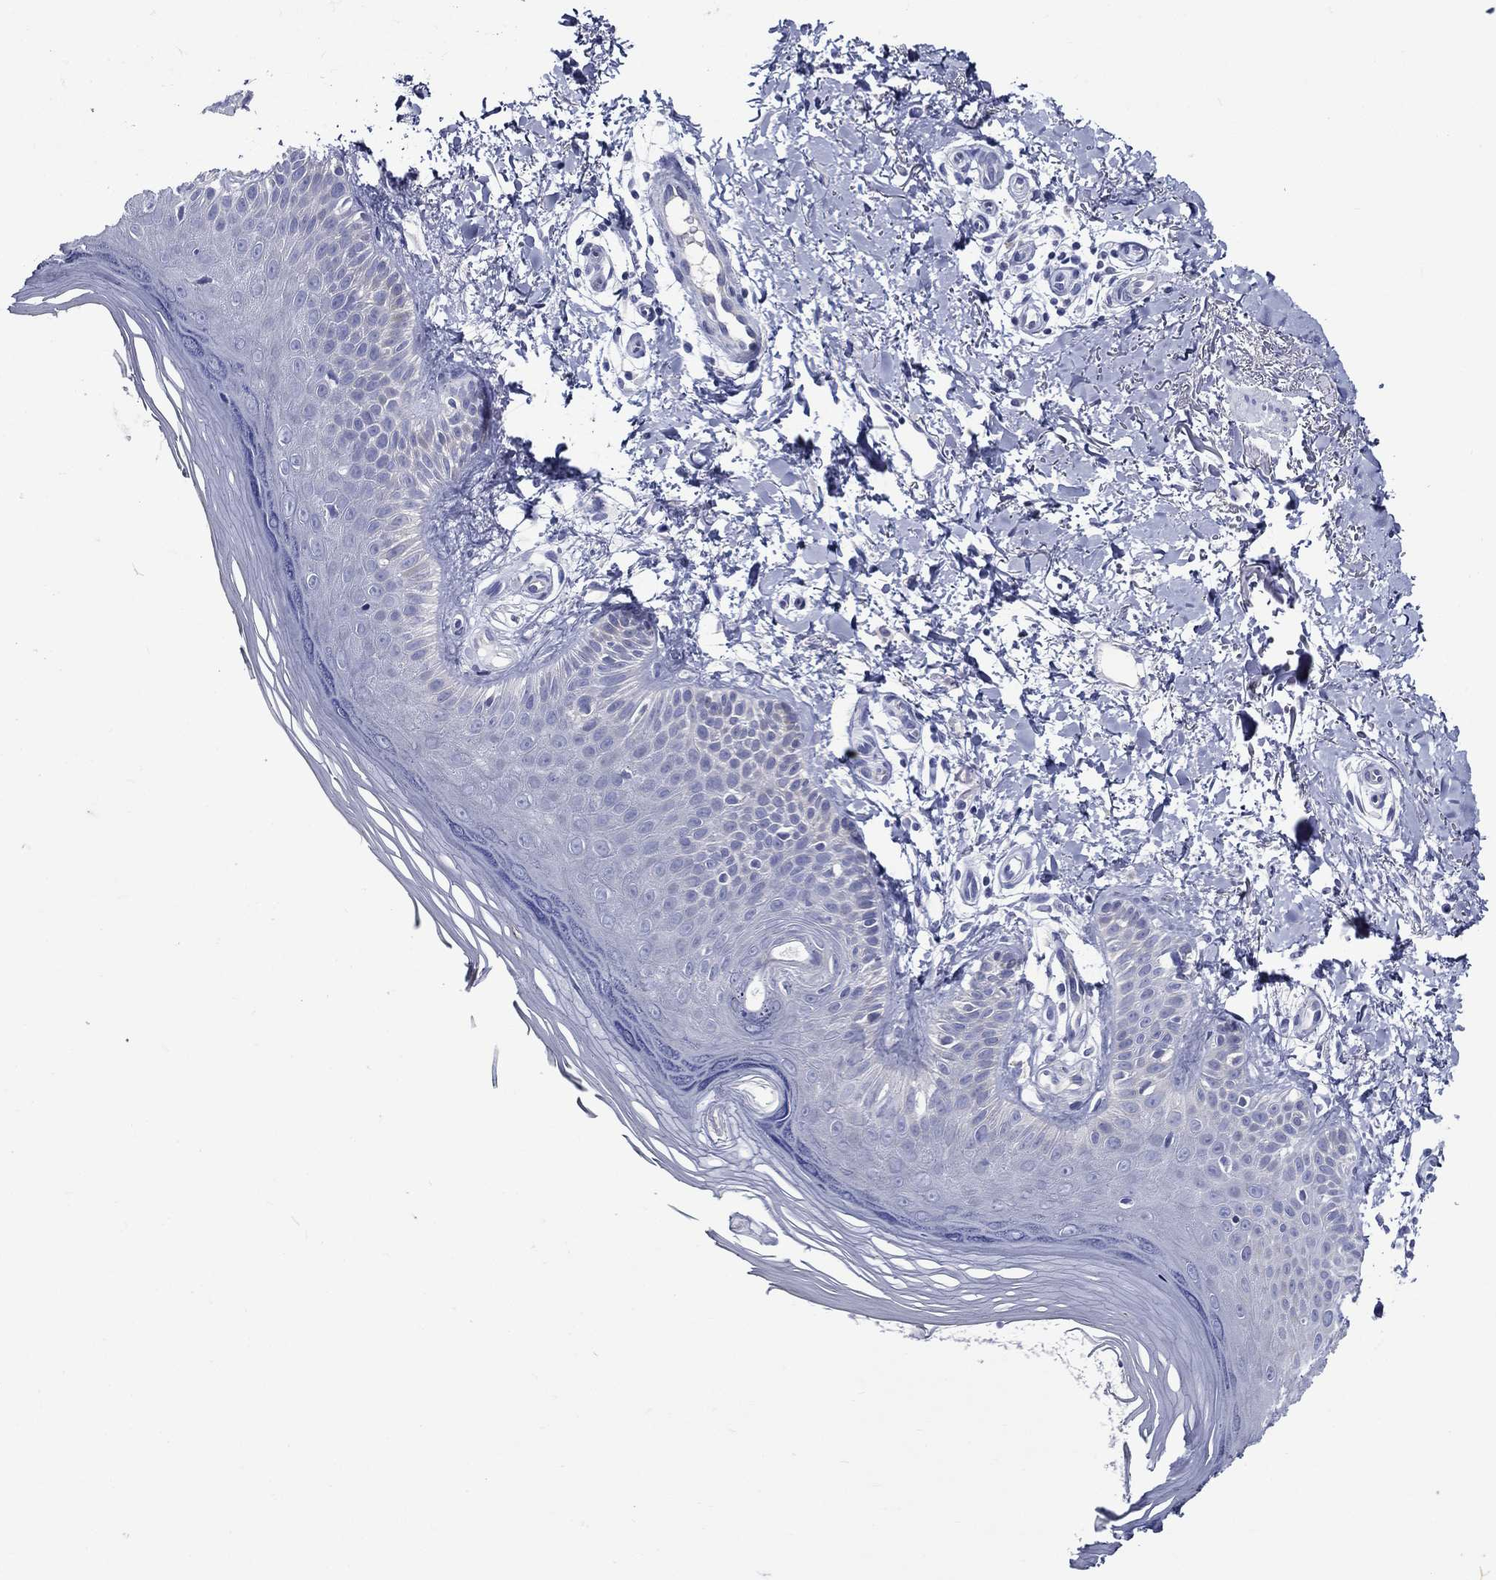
{"staining": {"intensity": "negative", "quantity": "none", "location": "none"}, "tissue": "skin", "cell_type": "Fibroblasts", "image_type": "normal", "snomed": [{"axis": "morphology", "description": "Normal tissue, NOS"}, {"axis": "morphology", "description": "Inflammation, NOS"}, {"axis": "morphology", "description": "Fibrosis, NOS"}, {"axis": "topography", "description": "Skin"}], "caption": "Normal skin was stained to show a protein in brown. There is no significant expression in fibroblasts. Brightfield microscopy of immunohistochemistry stained with DAB (3,3'-diaminobenzidine) (brown) and hematoxylin (blue), captured at high magnification.", "gene": "ACE2", "patient": {"sex": "male", "age": 71}}